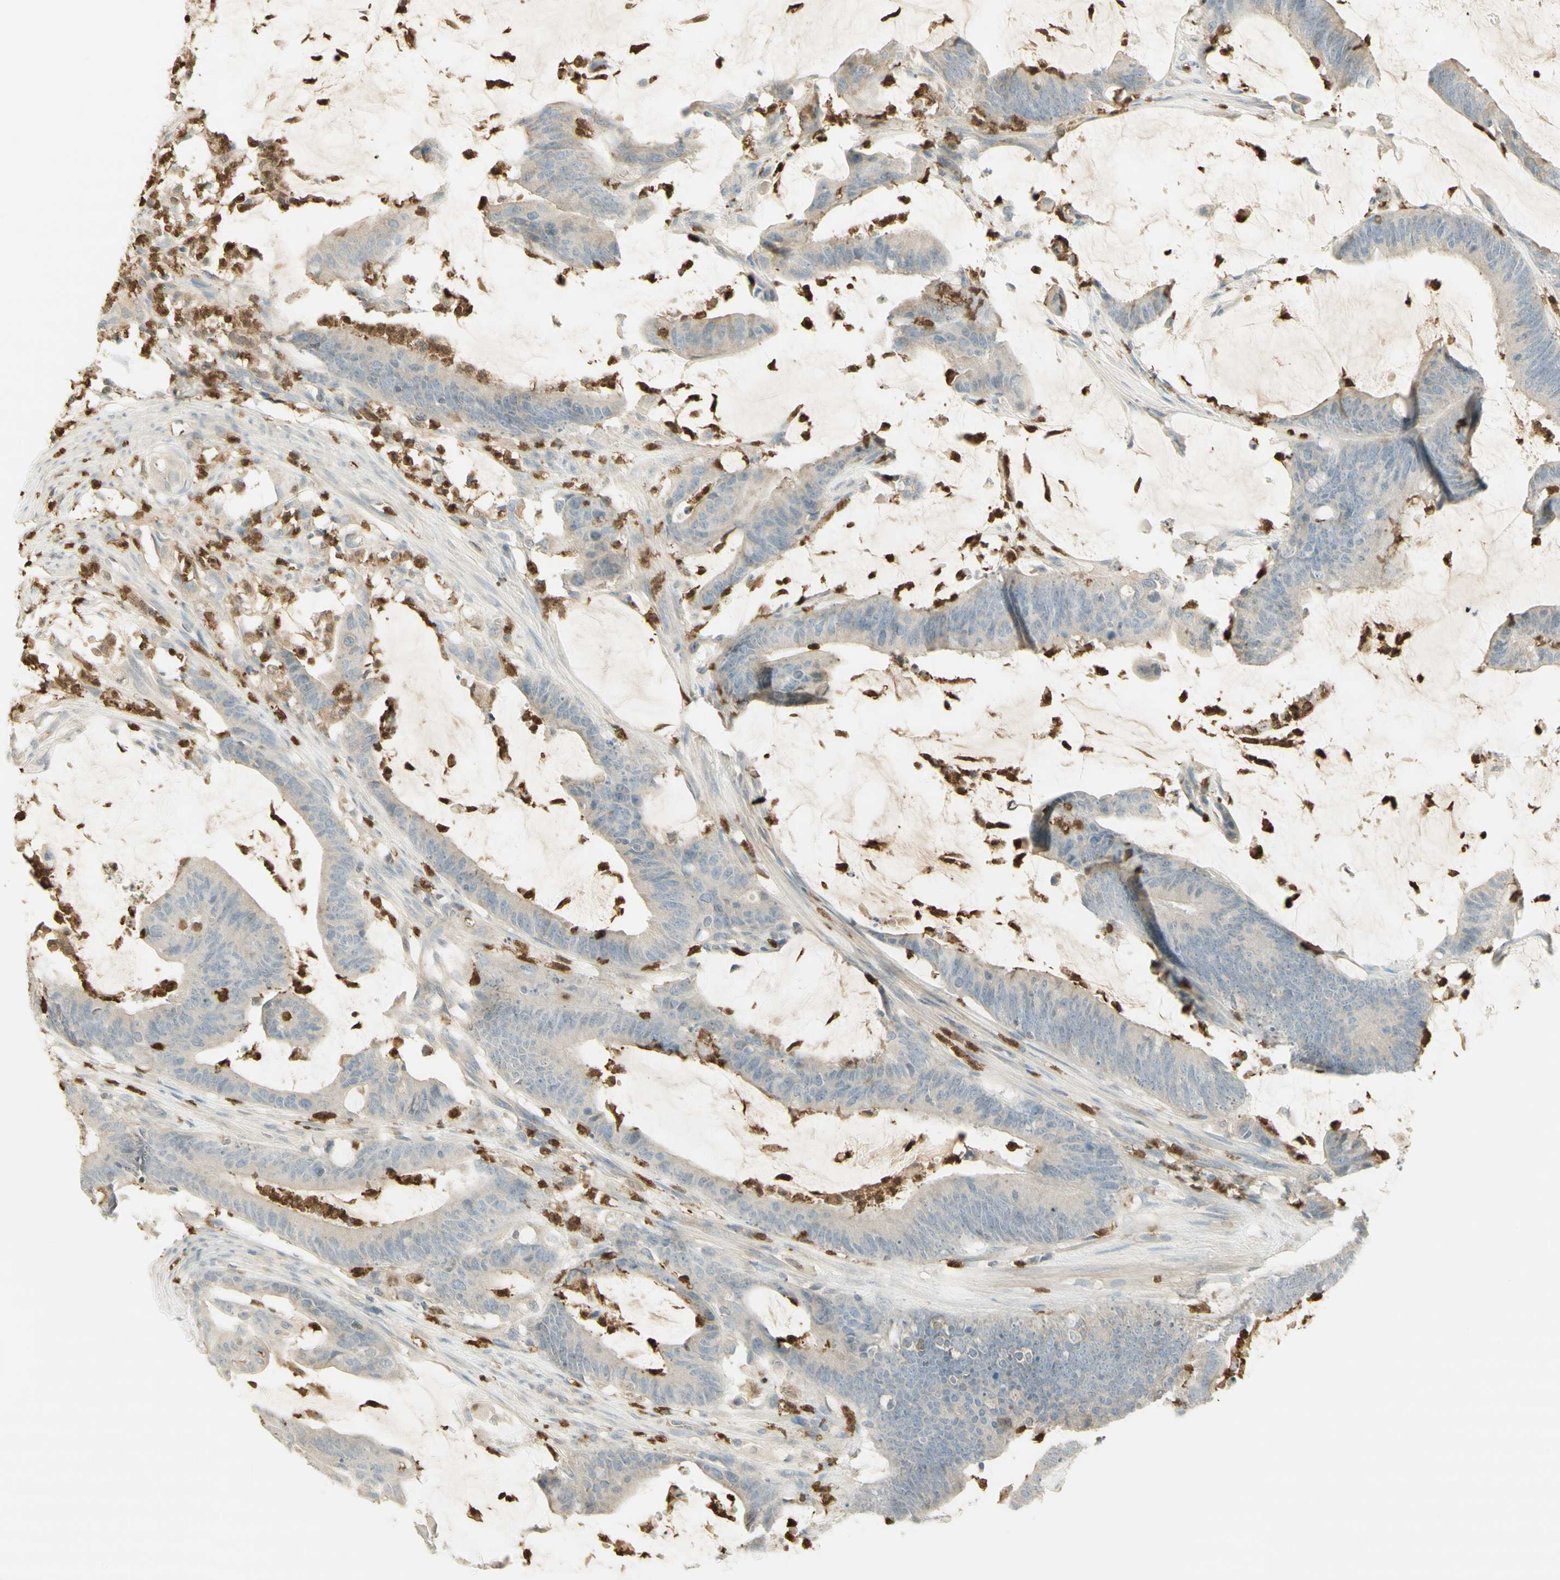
{"staining": {"intensity": "weak", "quantity": "<25%", "location": "cytoplasmic/membranous"}, "tissue": "colorectal cancer", "cell_type": "Tumor cells", "image_type": "cancer", "snomed": [{"axis": "morphology", "description": "Adenocarcinoma, NOS"}, {"axis": "topography", "description": "Rectum"}], "caption": "Immunohistochemistry of human colorectal cancer (adenocarcinoma) exhibits no expression in tumor cells.", "gene": "NID1", "patient": {"sex": "female", "age": 66}}